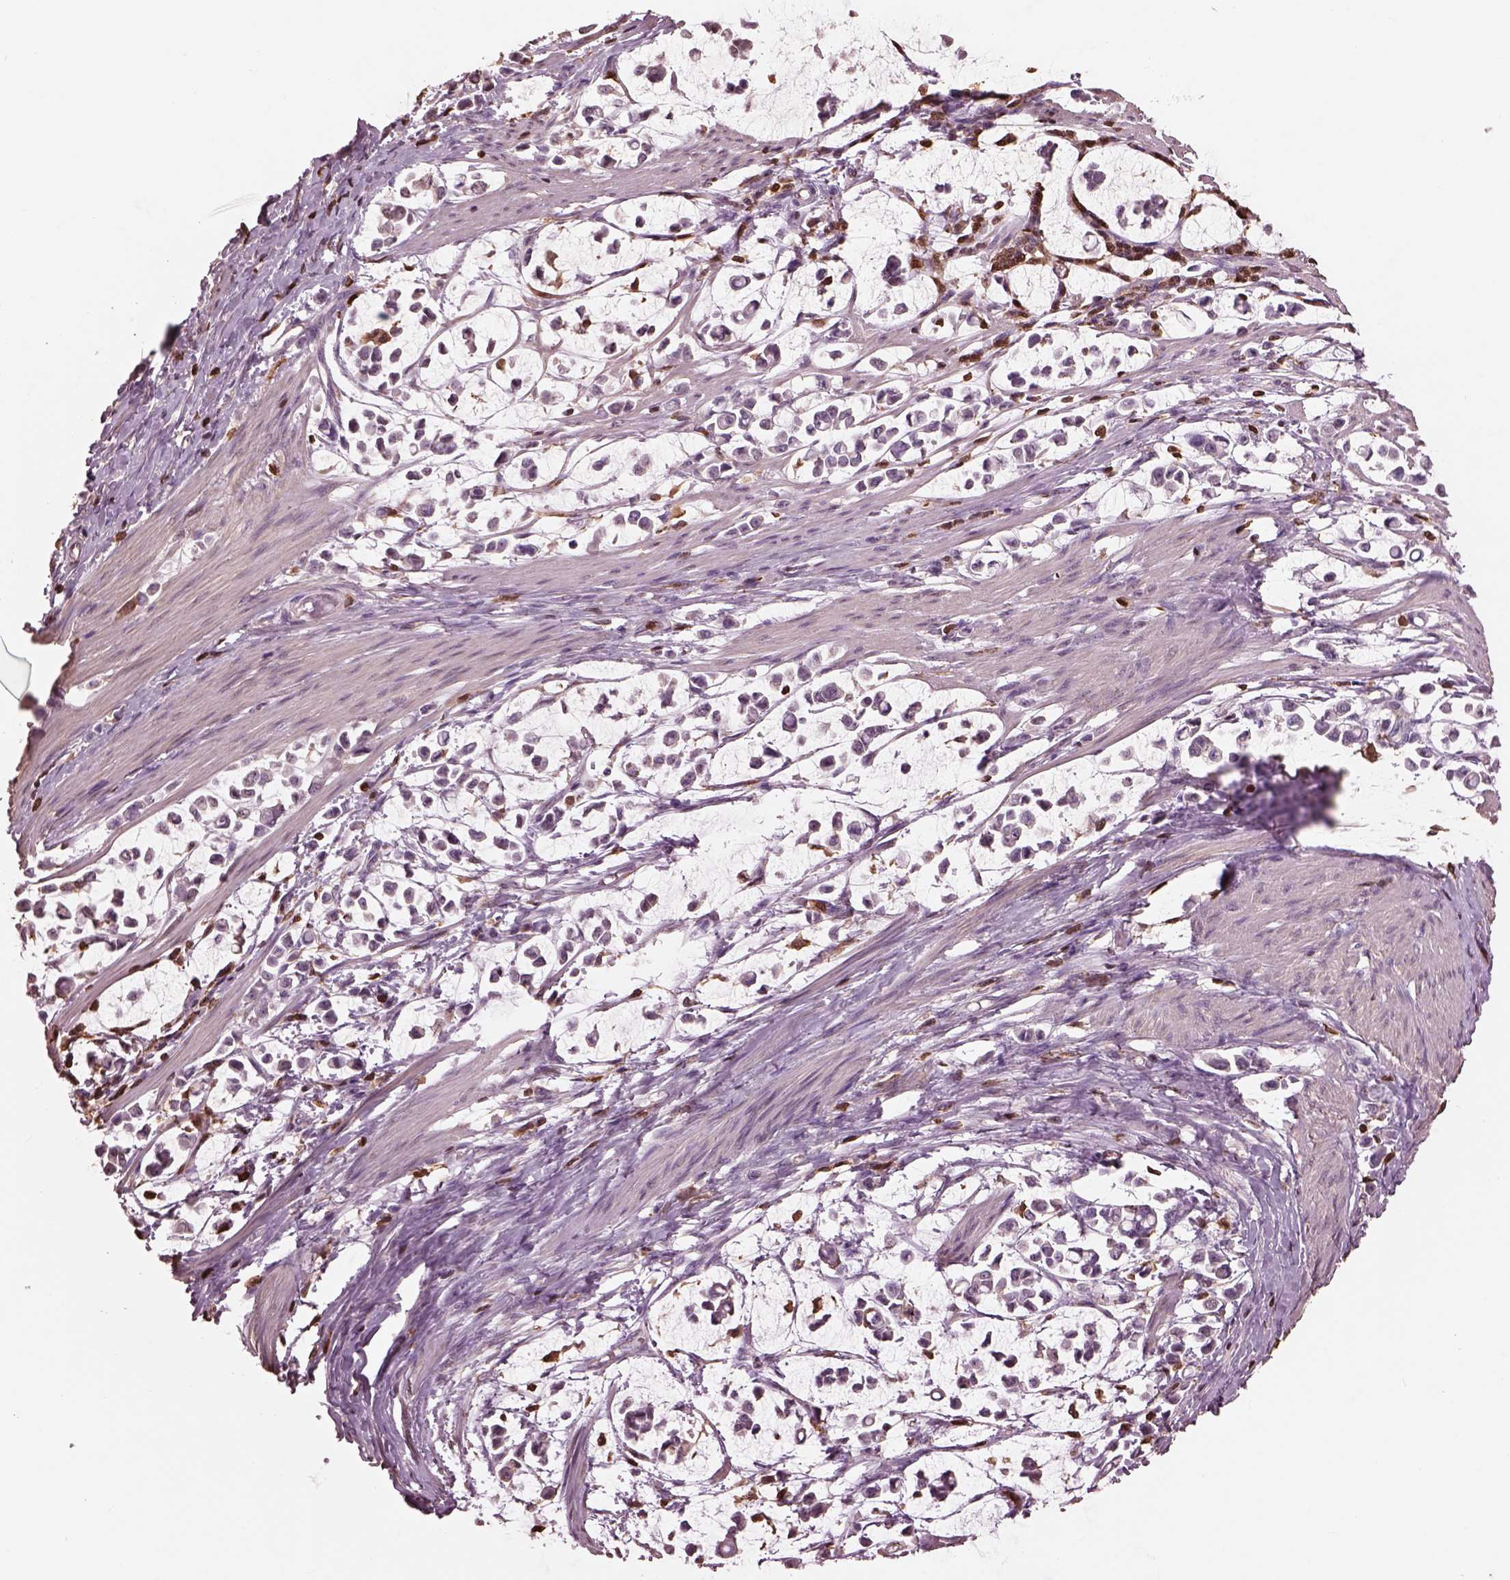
{"staining": {"intensity": "weak", "quantity": "<25%", "location": "cytoplasmic/membranous"}, "tissue": "stomach cancer", "cell_type": "Tumor cells", "image_type": "cancer", "snomed": [{"axis": "morphology", "description": "Adenocarcinoma, NOS"}, {"axis": "topography", "description": "Stomach"}], "caption": "This is an immunohistochemistry histopathology image of stomach cancer (adenocarcinoma). There is no positivity in tumor cells.", "gene": "IL31RA", "patient": {"sex": "male", "age": 82}}